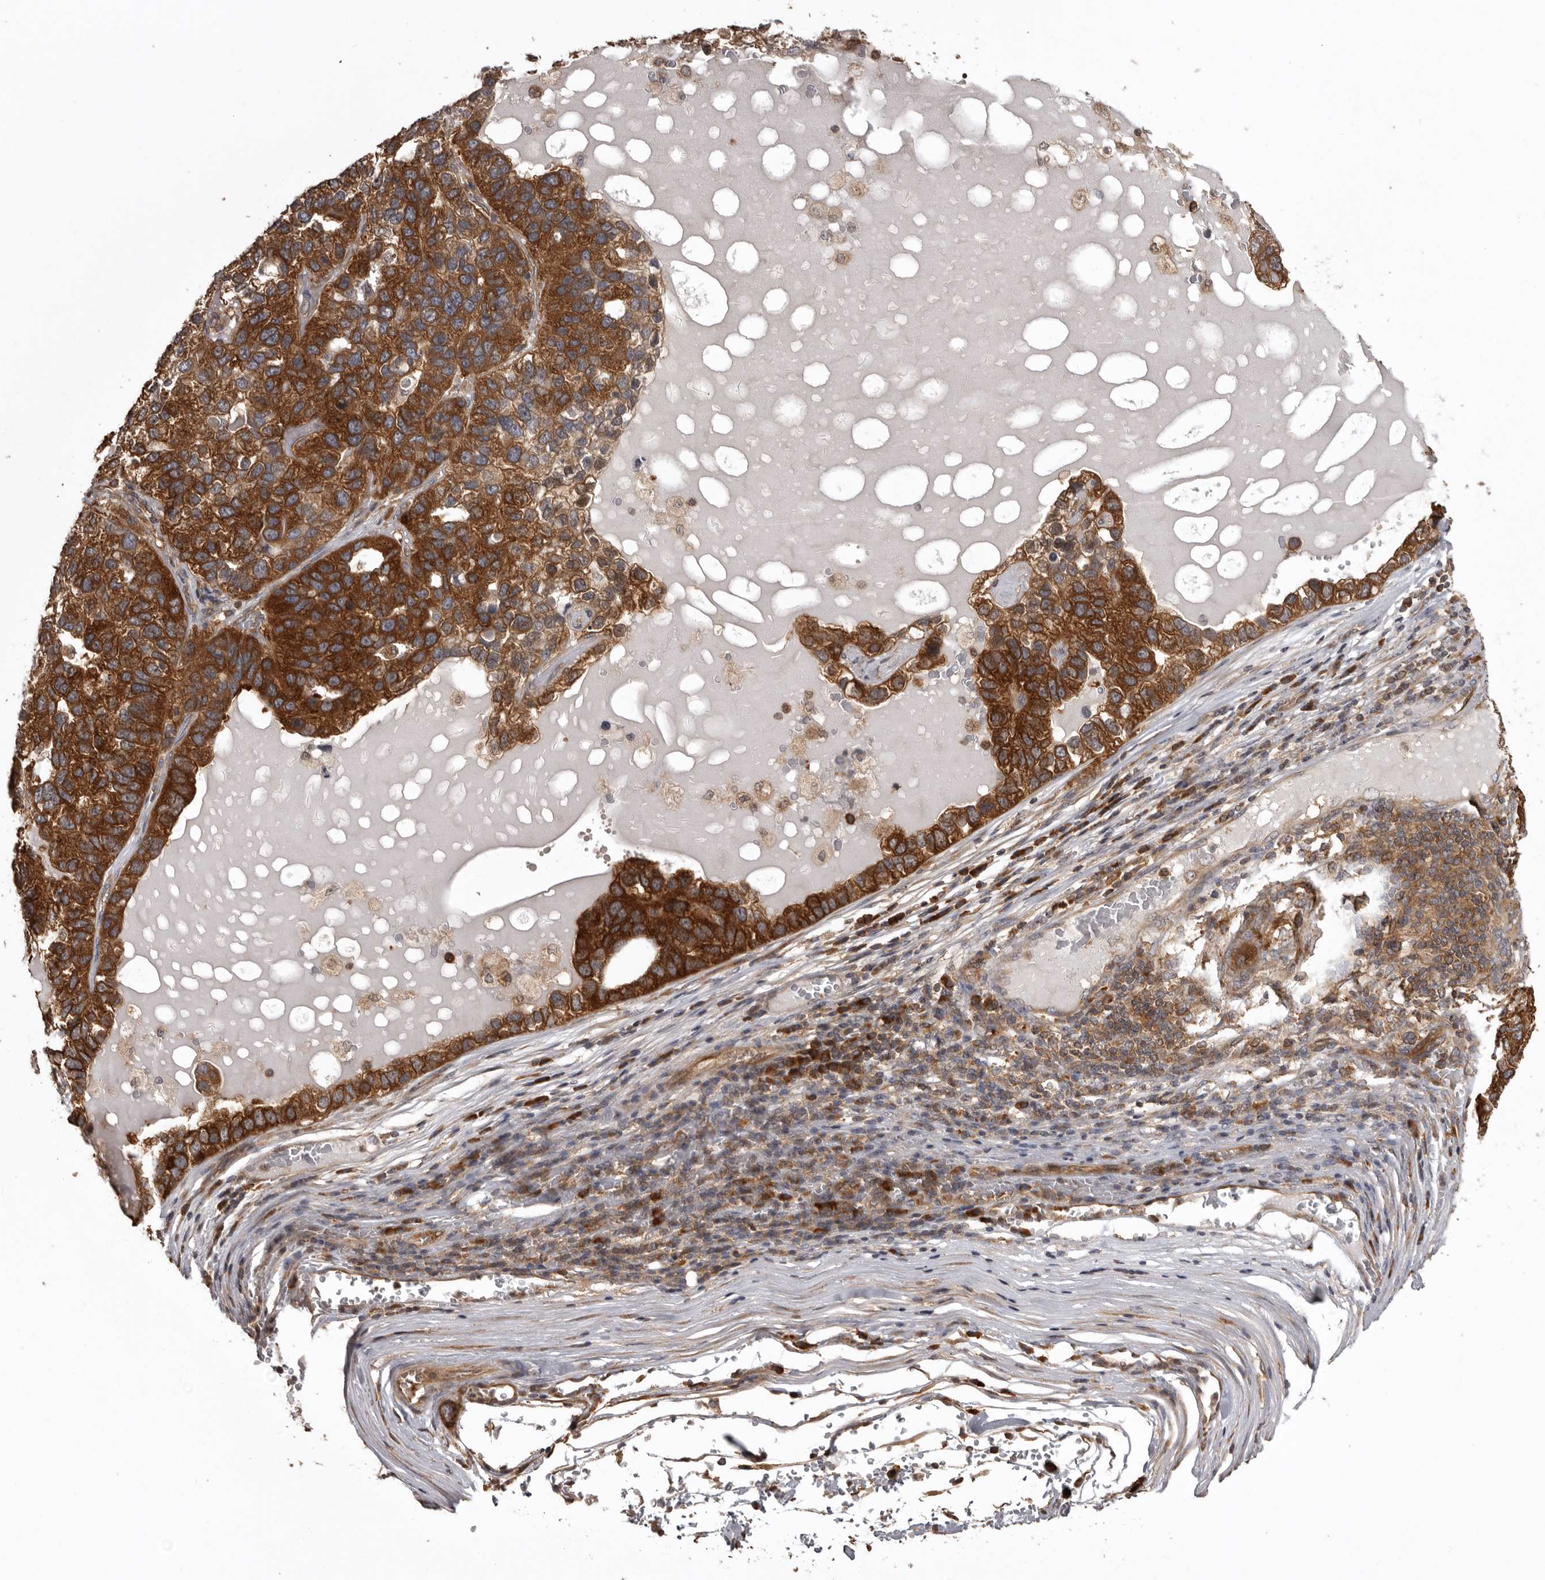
{"staining": {"intensity": "strong", "quantity": ">75%", "location": "cytoplasmic/membranous"}, "tissue": "pancreatic cancer", "cell_type": "Tumor cells", "image_type": "cancer", "snomed": [{"axis": "morphology", "description": "Adenocarcinoma, NOS"}, {"axis": "topography", "description": "Pancreas"}], "caption": "An immunohistochemistry histopathology image of neoplastic tissue is shown. Protein staining in brown shows strong cytoplasmic/membranous positivity in pancreatic cancer (adenocarcinoma) within tumor cells.", "gene": "DARS1", "patient": {"sex": "female", "age": 61}}